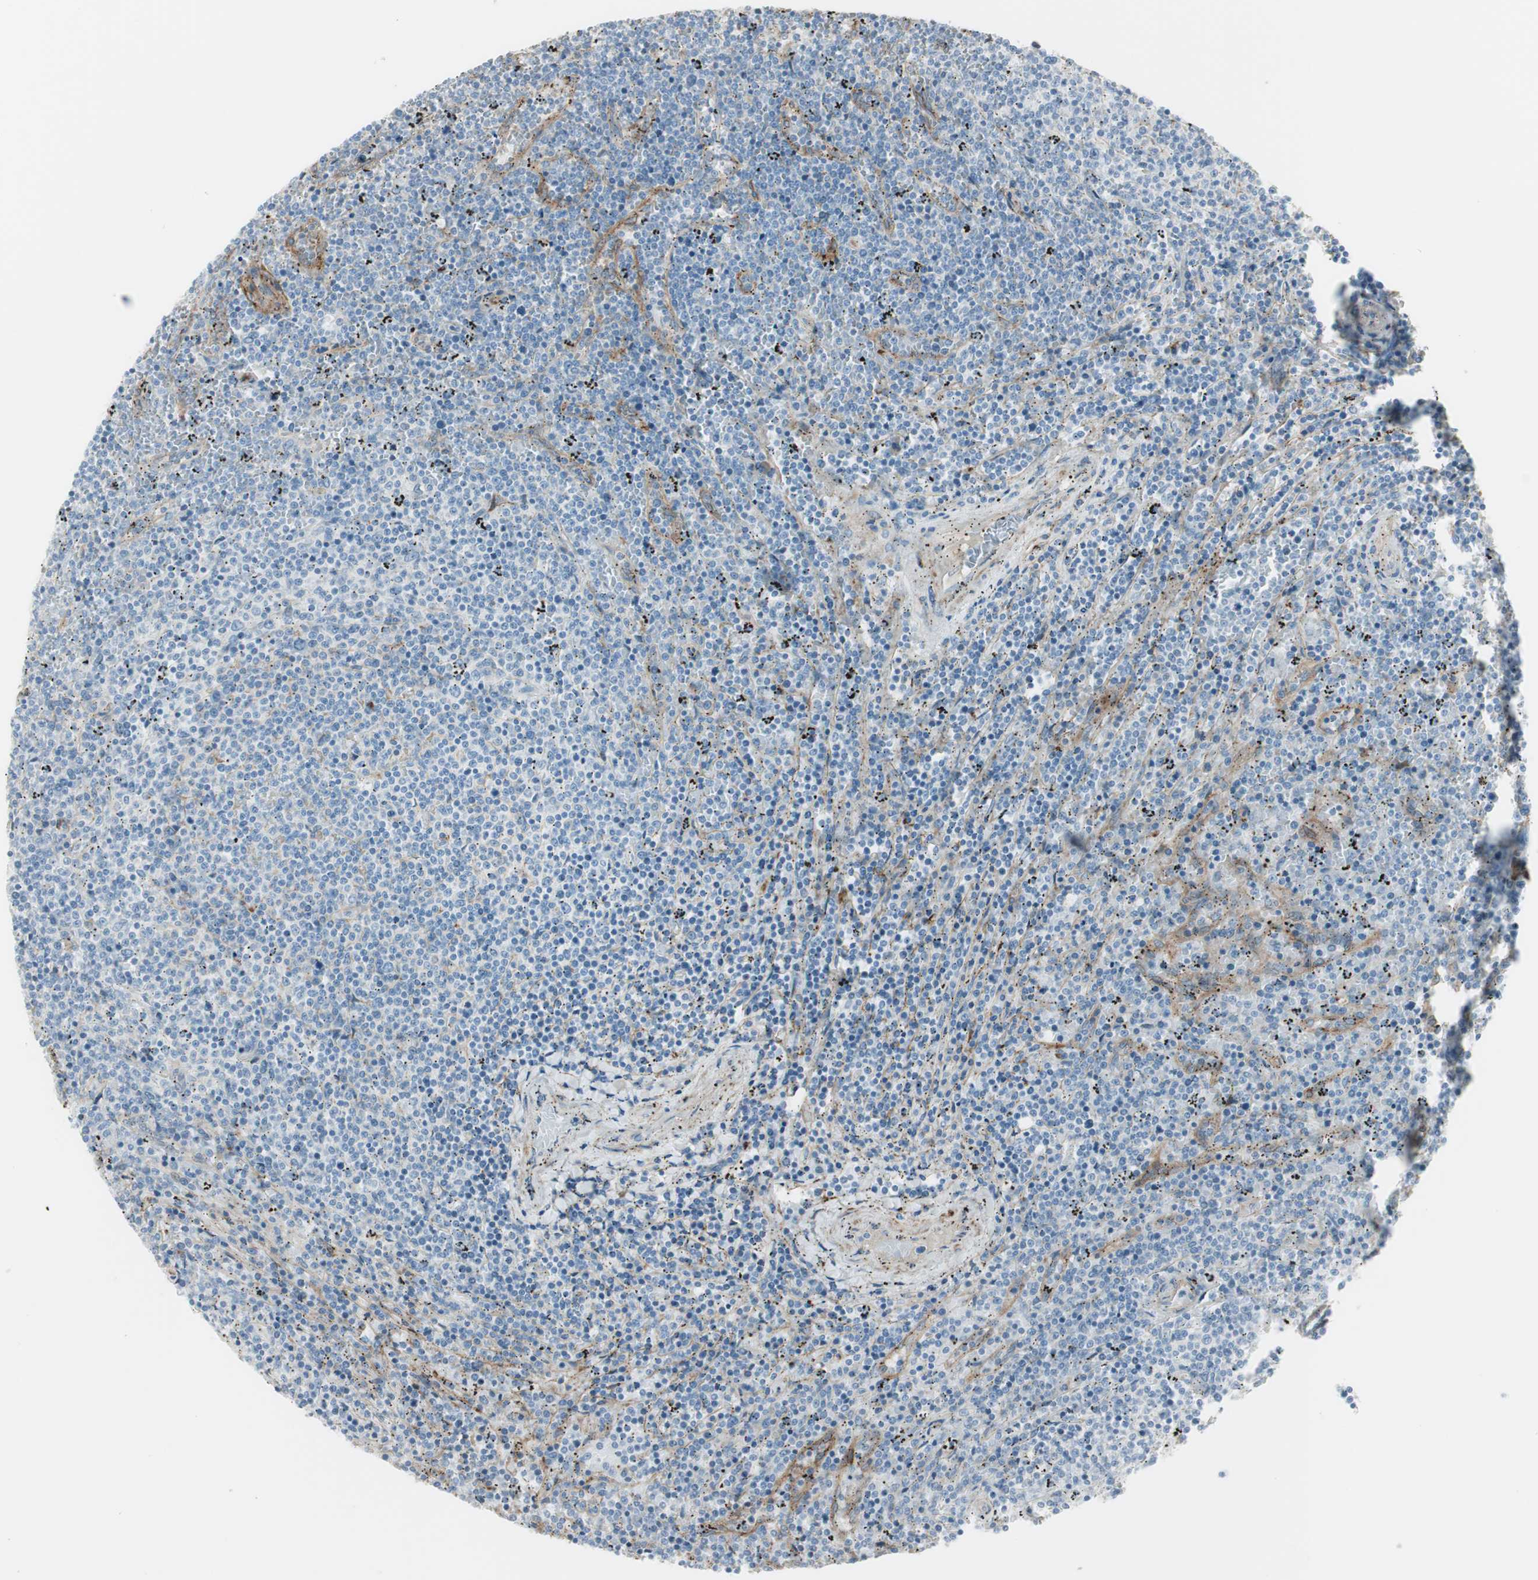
{"staining": {"intensity": "negative", "quantity": "none", "location": "none"}, "tissue": "lymphoma", "cell_type": "Tumor cells", "image_type": "cancer", "snomed": [{"axis": "morphology", "description": "Malignant lymphoma, non-Hodgkin's type, Low grade"}, {"axis": "topography", "description": "Spleen"}], "caption": "Histopathology image shows no significant protein expression in tumor cells of lymphoma.", "gene": "CACNA2D1", "patient": {"sex": "female", "age": 50}}